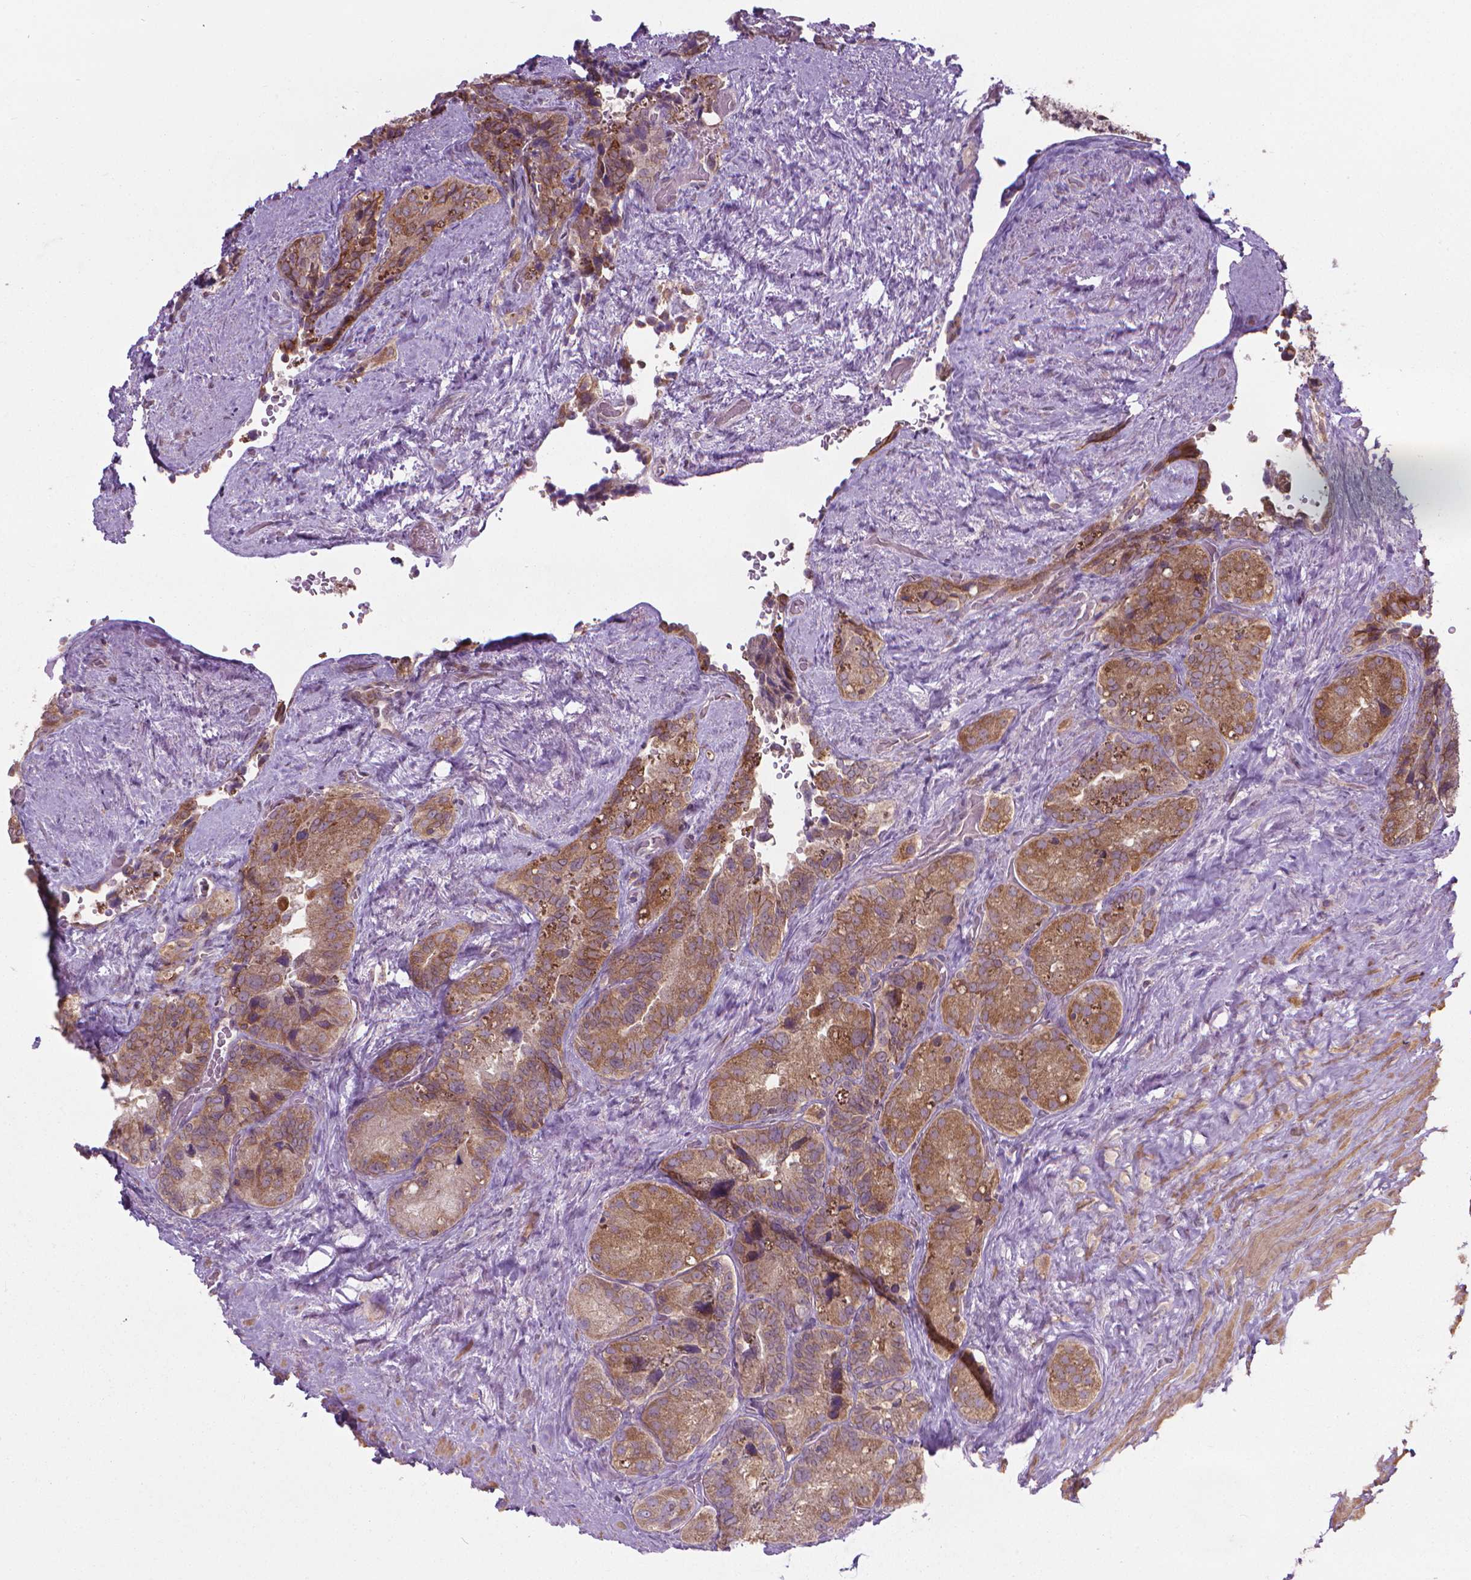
{"staining": {"intensity": "moderate", "quantity": ">75%", "location": "cytoplasmic/membranous"}, "tissue": "seminal vesicle", "cell_type": "Glandular cells", "image_type": "normal", "snomed": [{"axis": "morphology", "description": "Normal tissue, NOS"}, {"axis": "topography", "description": "Seminal veicle"}], "caption": "Benign seminal vesicle demonstrates moderate cytoplasmic/membranous expression in approximately >75% of glandular cells (brown staining indicates protein expression, while blue staining denotes nuclei)..", "gene": "PRAG1", "patient": {"sex": "male", "age": 69}}